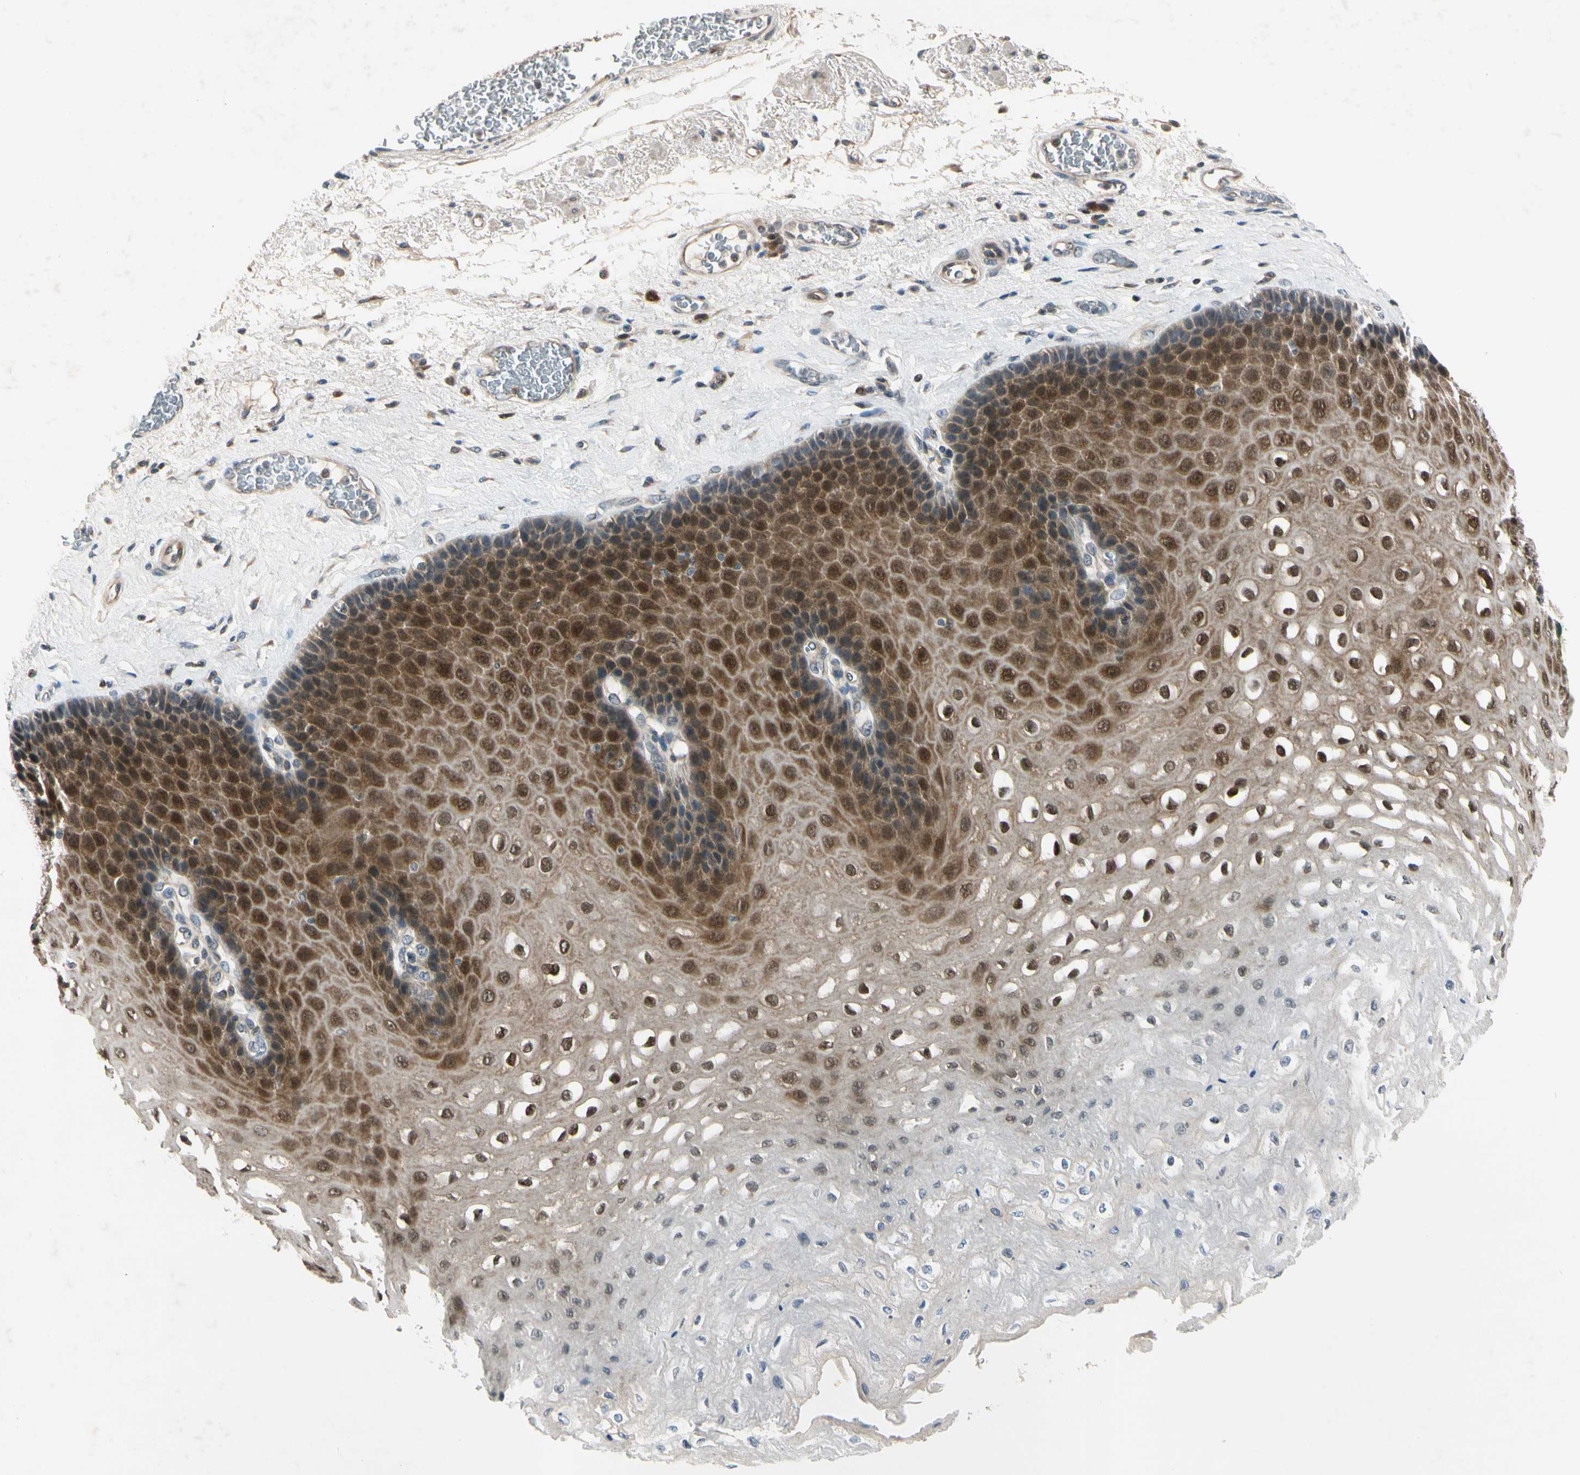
{"staining": {"intensity": "strong", "quantity": ">75%", "location": "cytoplasmic/membranous,nuclear"}, "tissue": "esophagus", "cell_type": "Squamous epithelial cells", "image_type": "normal", "snomed": [{"axis": "morphology", "description": "Normal tissue, NOS"}, {"axis": "topography", "description": "Esophagus"}], "caption": "Protein staining demonstrates strong cytoplasmic/membranous,nuclear staining in about >75% of squamous epithelial cells in normal esophagus. The staining was performed using DAB to visualize the protein expression in brown, while the nuclei were stained in blue with hematoxylin (Magnification: 20x).", "gene": "RPS6KB2", "patient": {"sex": "female", "age": 72}}